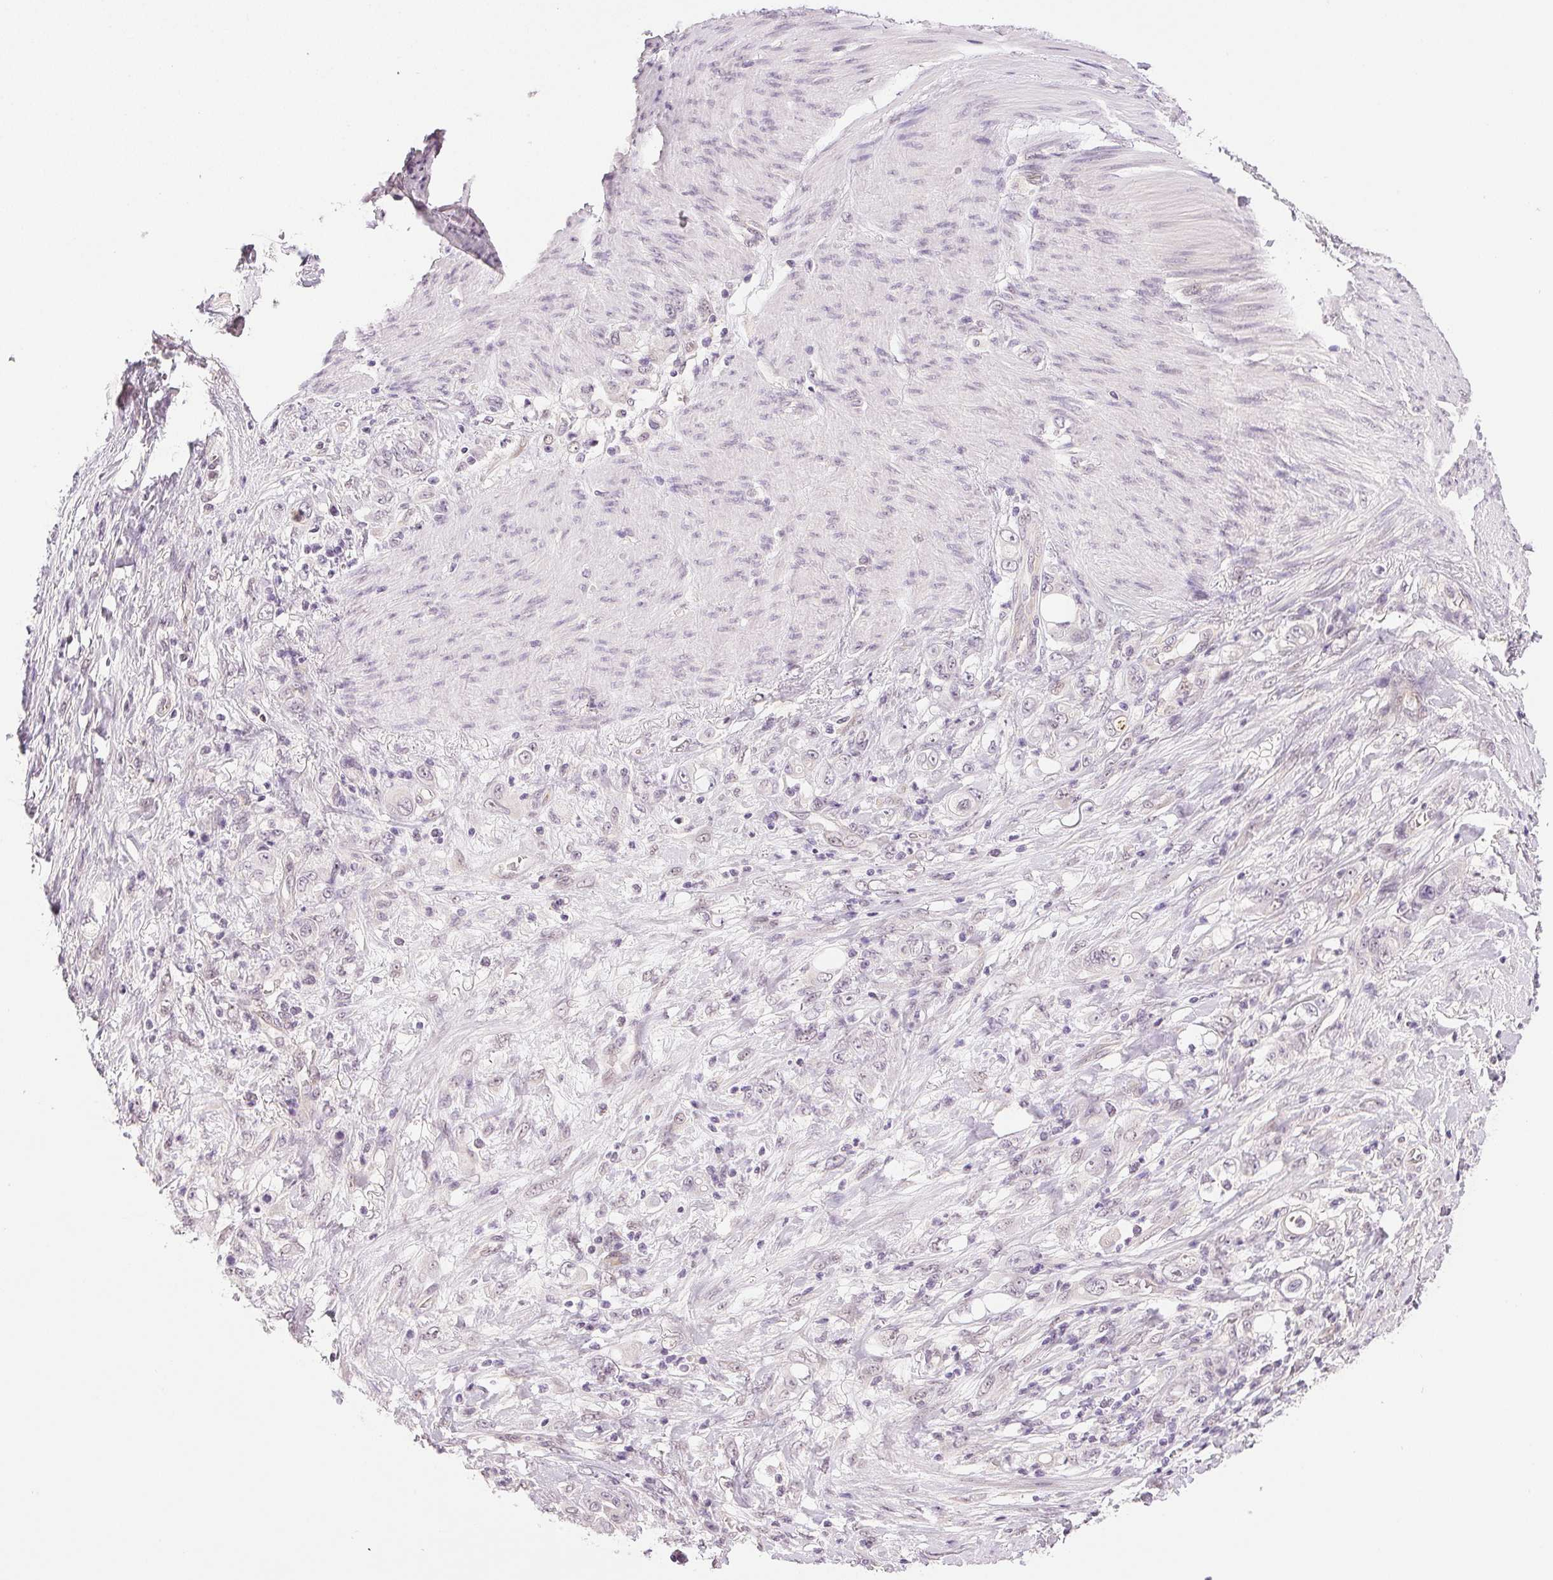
{"staining": {"intensity": "negative", "quantity": "none", "location": "none"}, "tissue": "stomach cancer", "cell_type": "Tumor cells", "image_type": "cancer", "snomed": [{"axis": "morphology", "description": "Adenocarcinoma, NOS"}, {"axis": "topography", "description": "Stomach"}], "caption": "A high-resolution histopathology image shows immunohistochemistry (IHC) staining of adenocarcinoma (stomach), which displays no significant expression in tumor cells.", "gene": "PLCB1", "patient": {"sex": "female", "age": 79}}